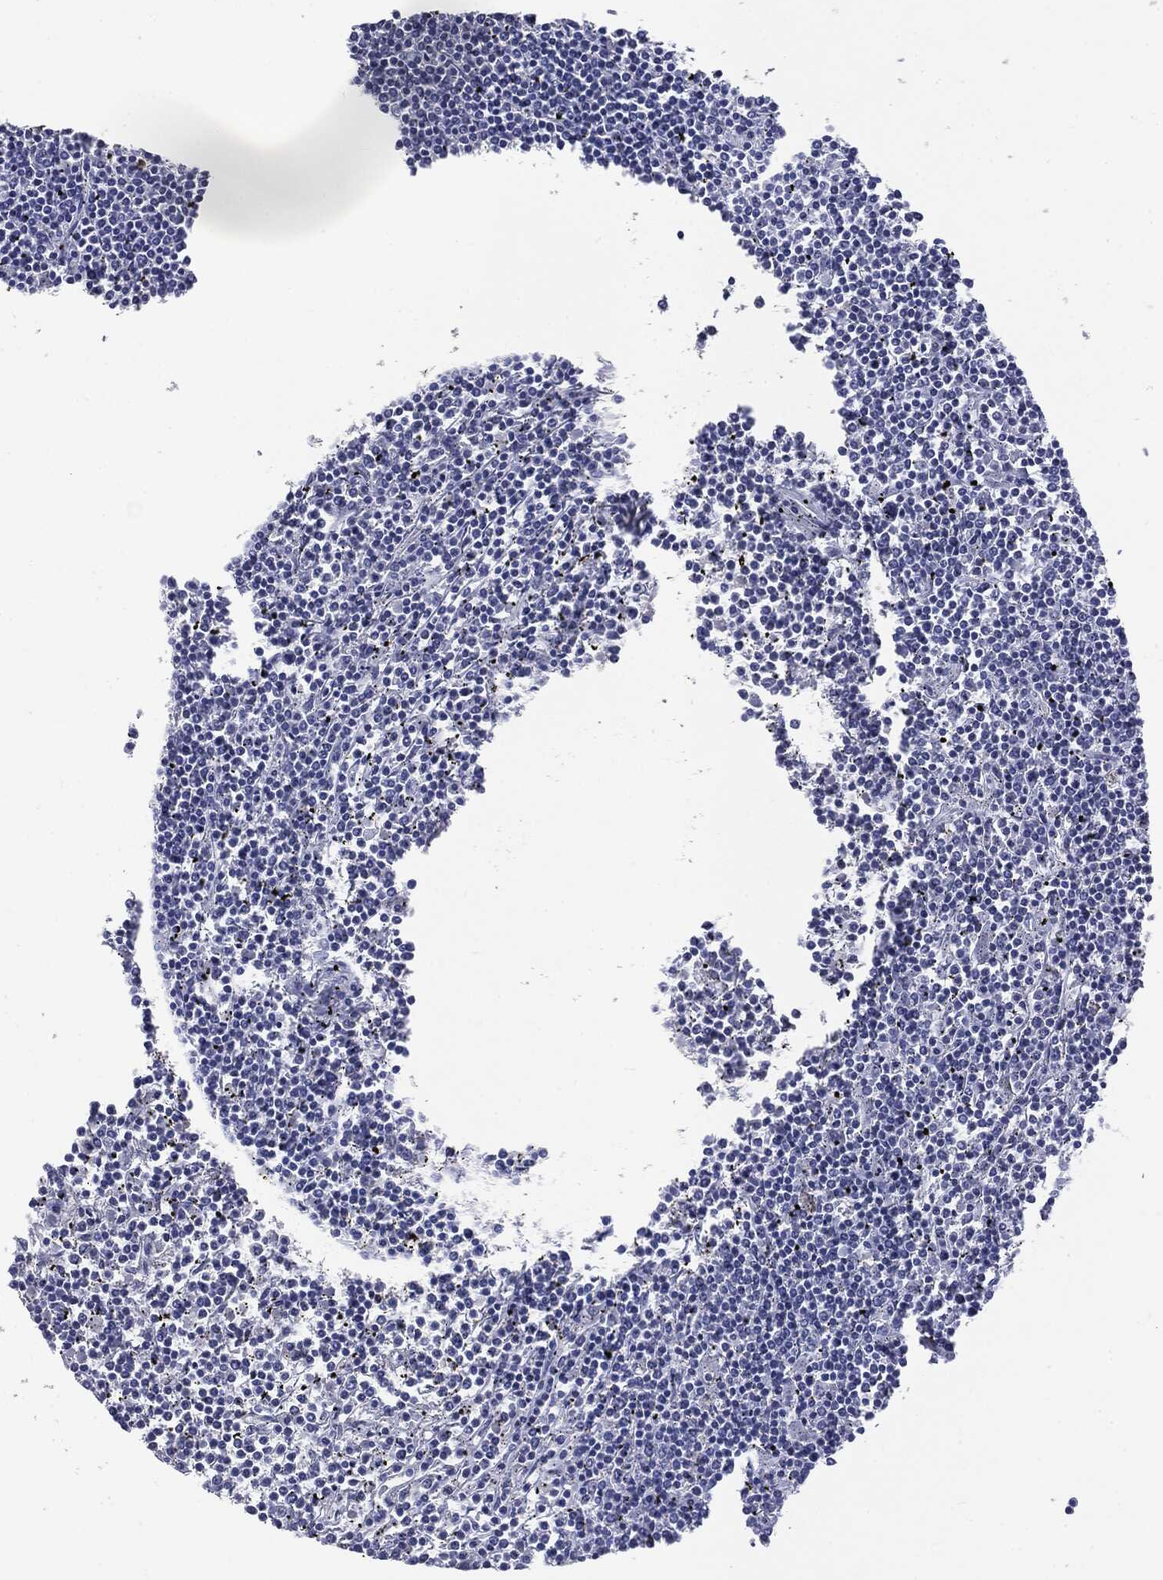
{"staining": {"intensity": "negative", "quantity": "none", "location": "none"}, "tissue": "lymphoma", "cell_type": "Tumor cells", "image_type": "cancer", "snomed": [{"axis": "morphology", "description": "Malignant lymphoma, non-Hodgkin's type, Low grade"}, {"axis": "topography", "description": "Spleen"}], "caption": "Tumor cells show no significant expression in lymphoma. (DAB immunohistochemistry, high magnification).", "gene": "TSHB", "patient": {"sex": "female", "age": 19}}